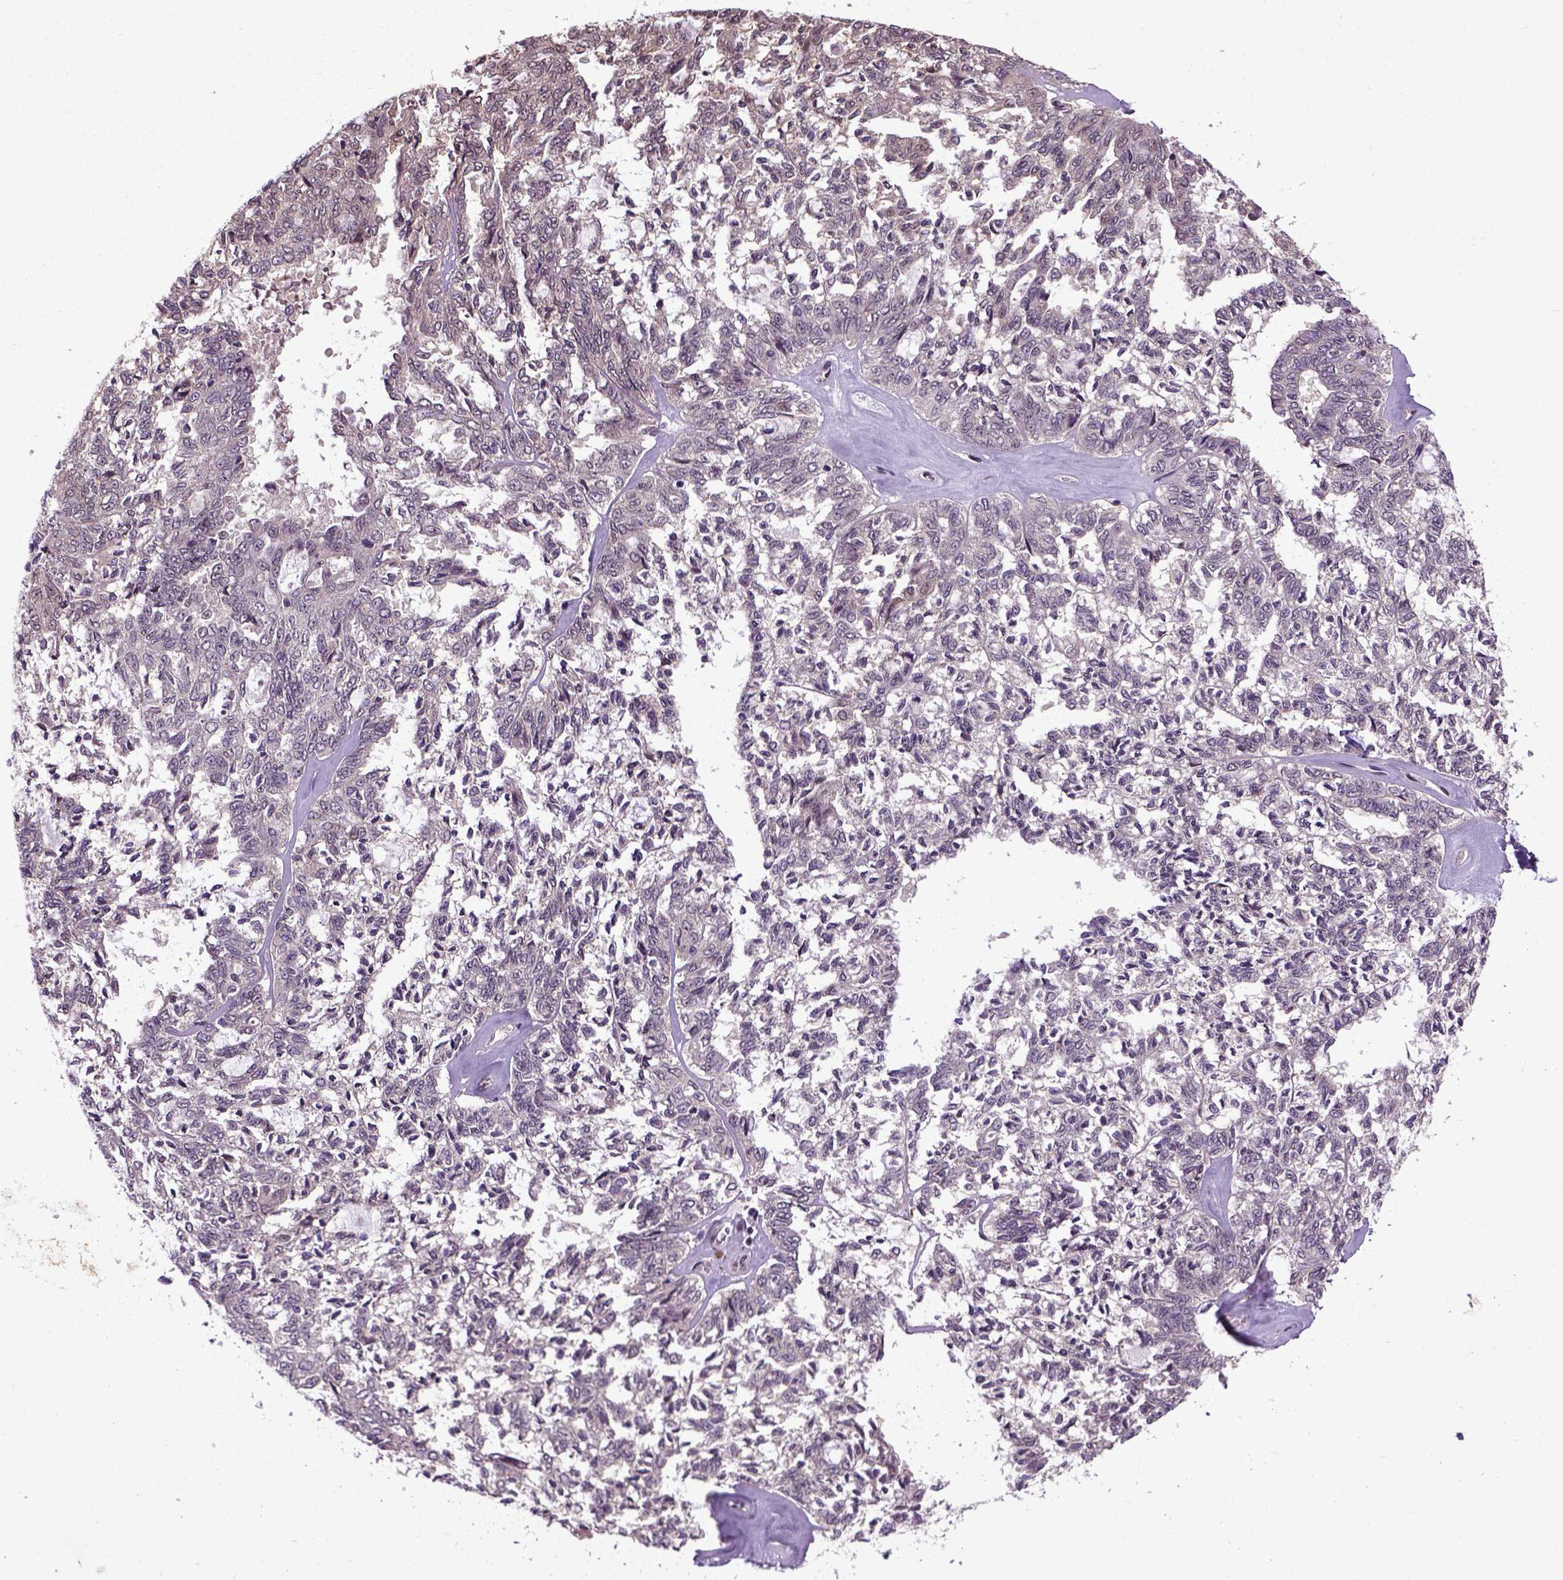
{"staining": {"intensity": "negative", "quantity": "none", "location": "none"}, "tissue": "ovarian cancer", "cell_type": "Tumor cells", "image_type": "cancer", "snomed": [{"axis": "morphology", "description": "Cystadenocarcinoma, serous, NOS"}, {"axis": "topography", "description": "Ovary"}], "caption": "Tumor cells are negative for protein expression in human ovarian cancer. The staining is performed using DAB (3,3'-diaminobenzidine) brown chromogen with nuclei counter-stained in using hematoxylin.", "gene": "UBA3", "patient": {"sex": "female", "age": 71}}